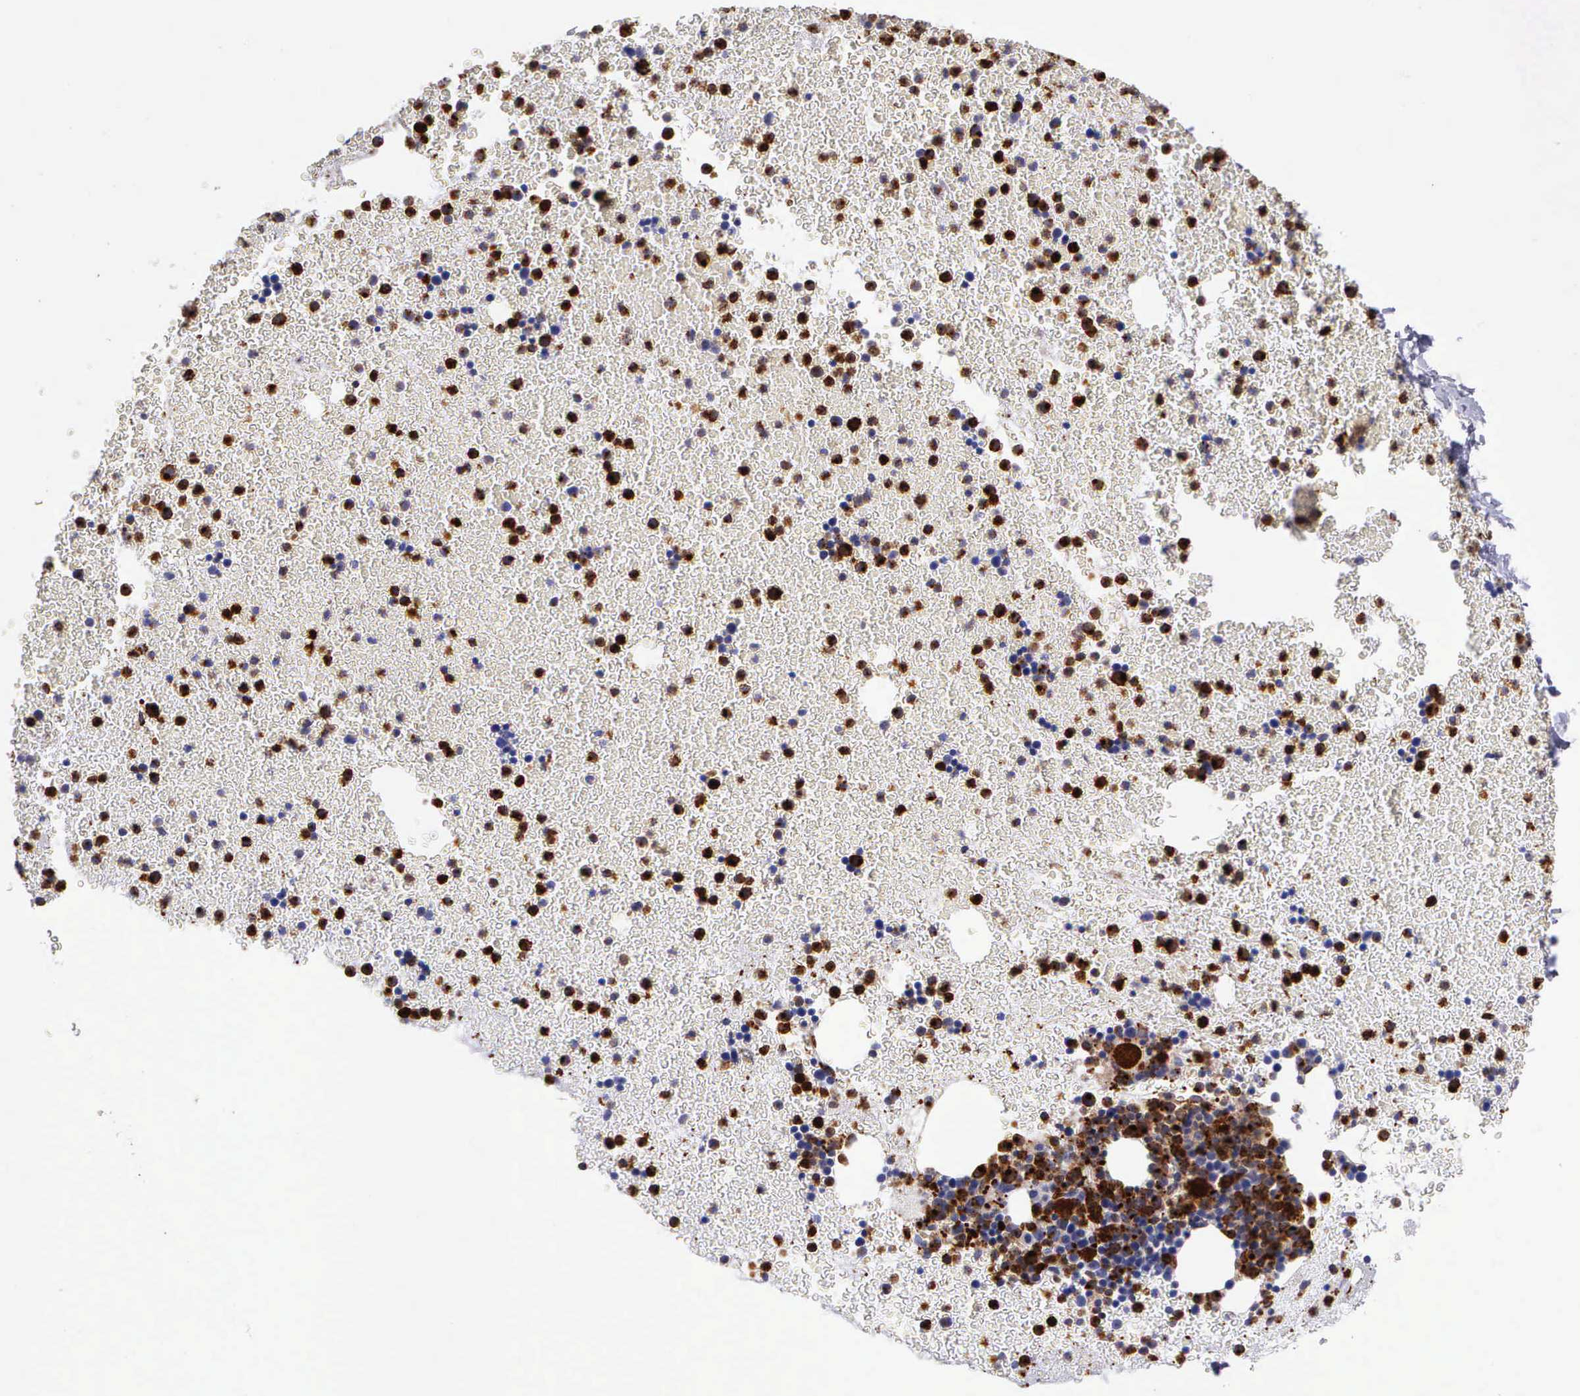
{"staining": {"intensity": "strong", "quantity": "25%-75%", "location": "cytoplasmic/membranous"}, "tissue": "bone marrow", "cell_type": "Hematopoietic cells", "image_type": "normal", "snomed": [{"axis": "morphology", "description": "Normal tissue, NOS"}, {"axis": "topography", "description": "Bone marrow"}], "caption": "Immunohistochemical staining of normal human bone marrow reveals strong cytoplasmic/membranous protein expression in approximately 25%-75% of hematopoietic cells.", "gene": "SRGN", "patient": {"sex": "female", "age": 53}}